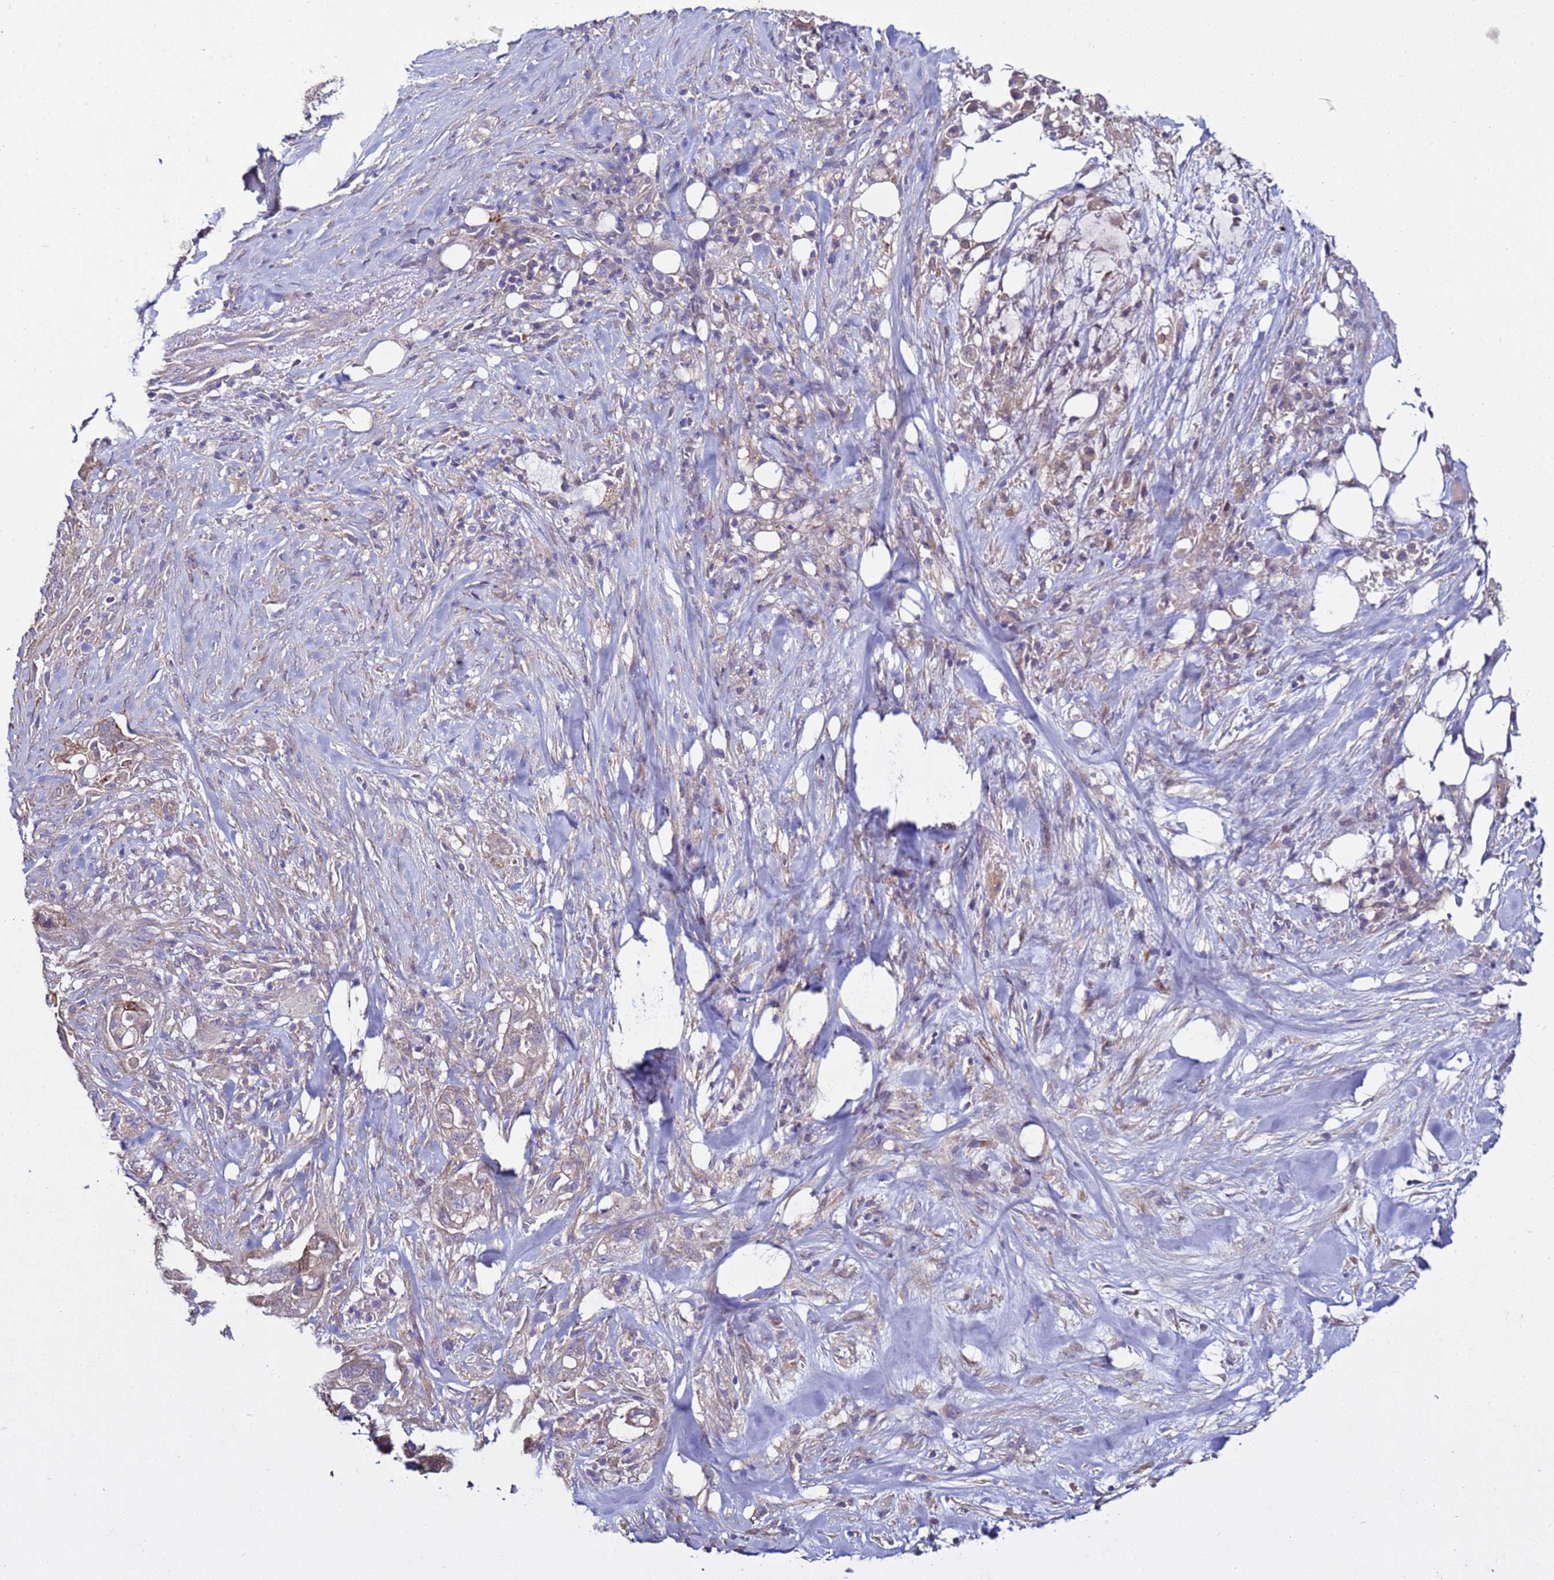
{"staining": {"intensity": "negative", "quantity": "none", "location": "none"}, "tissue": "pancreatic cancer", "cell_type": "Tumor cells", "image_type": "cancer", "snomed": [{"axis": "morphology", "description": "Adenocarcinoma, NOS"}, {"axis": "topography", "description": "Pancreas"}], "caption": "The immunohistochemistry (IHC) image has no significant staining in tumor cells of pancreatic adenocarcinoma tissue. (Stains: DAB (3,3'-diaminobenzidine) IHC with hematoxylin counter stain, Microscopy: brightfield microscopy at high magnification).", "gene": "RABL2B", "patient": {"sex": "male", "age": 44}}